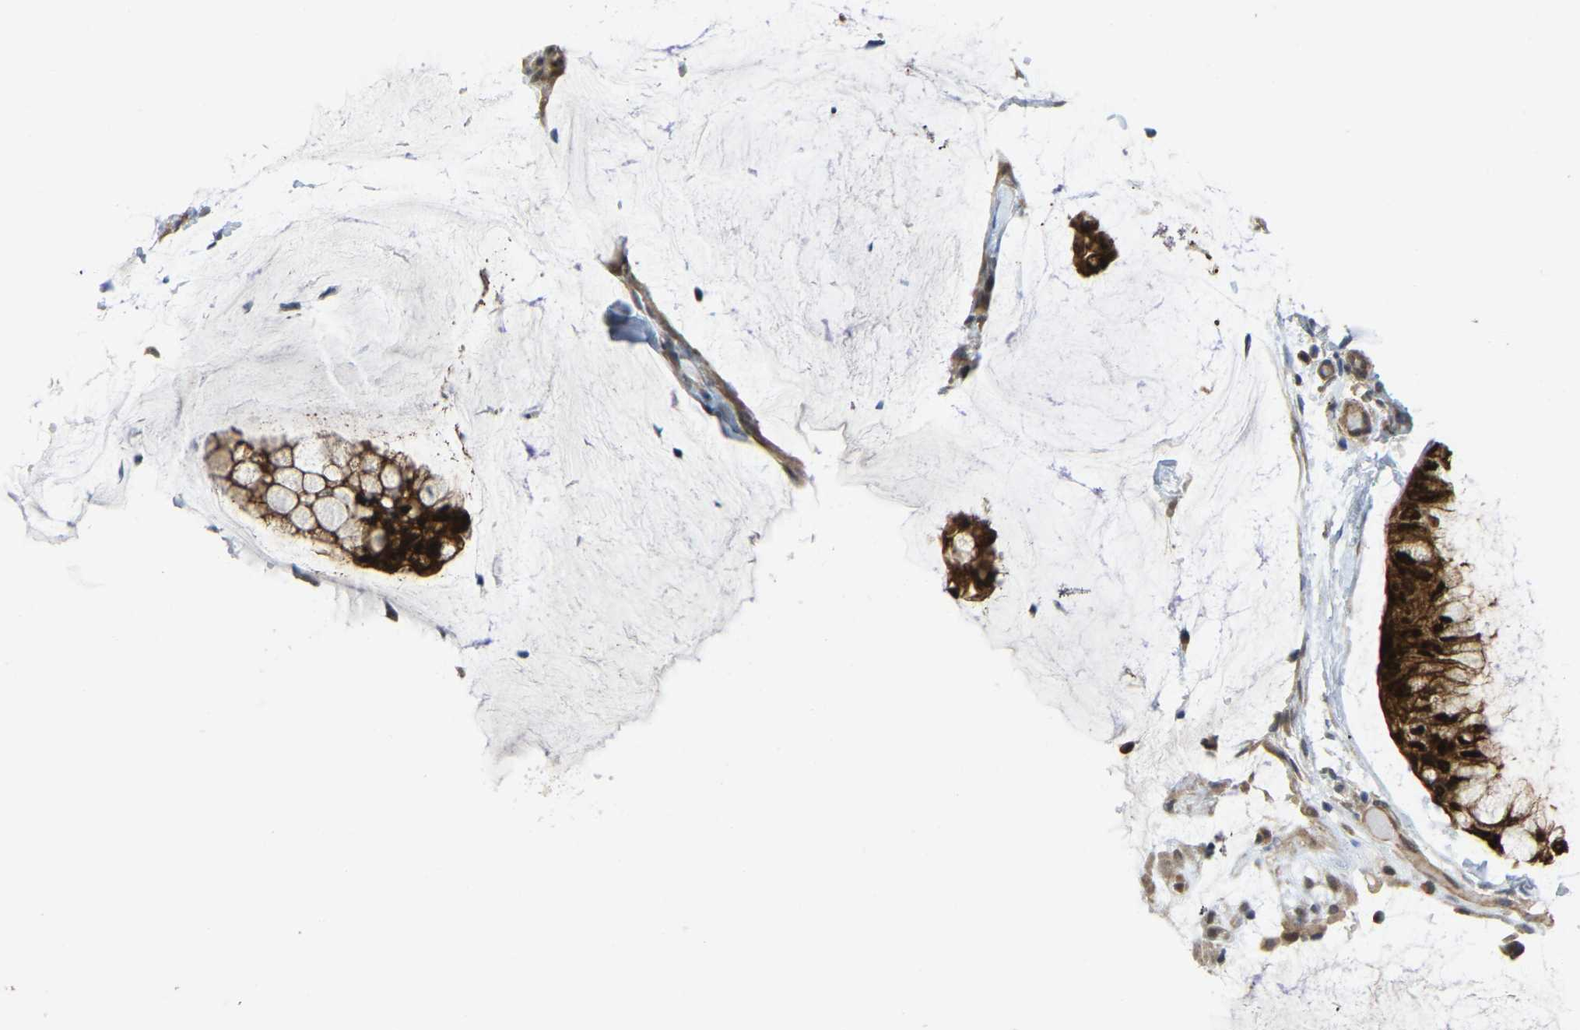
{"staining": {"intensity": "strong", "quantity": ">75%", "location": "cytoplasmic/membranous,nuclear"}, "tissue": "ovarian cancer", "cell_type": "Tumor cells", "image_type": "cancer", "snomed": [{"axis": "morphology", "description": "Cystadenocarcinoma, mucinous, NOS"}, {"axis": "topography", "description": "Ovary"}], "caption": "The immunohistochemical stain highlights strong cytoplasmic/membranous and nuclear expression in tumor cells of ovarian cancer (mucinous cystadenocarcinoma) tissue.", "gene": "SERPINB5", "patient": {"sex": "female", "age": 39}}